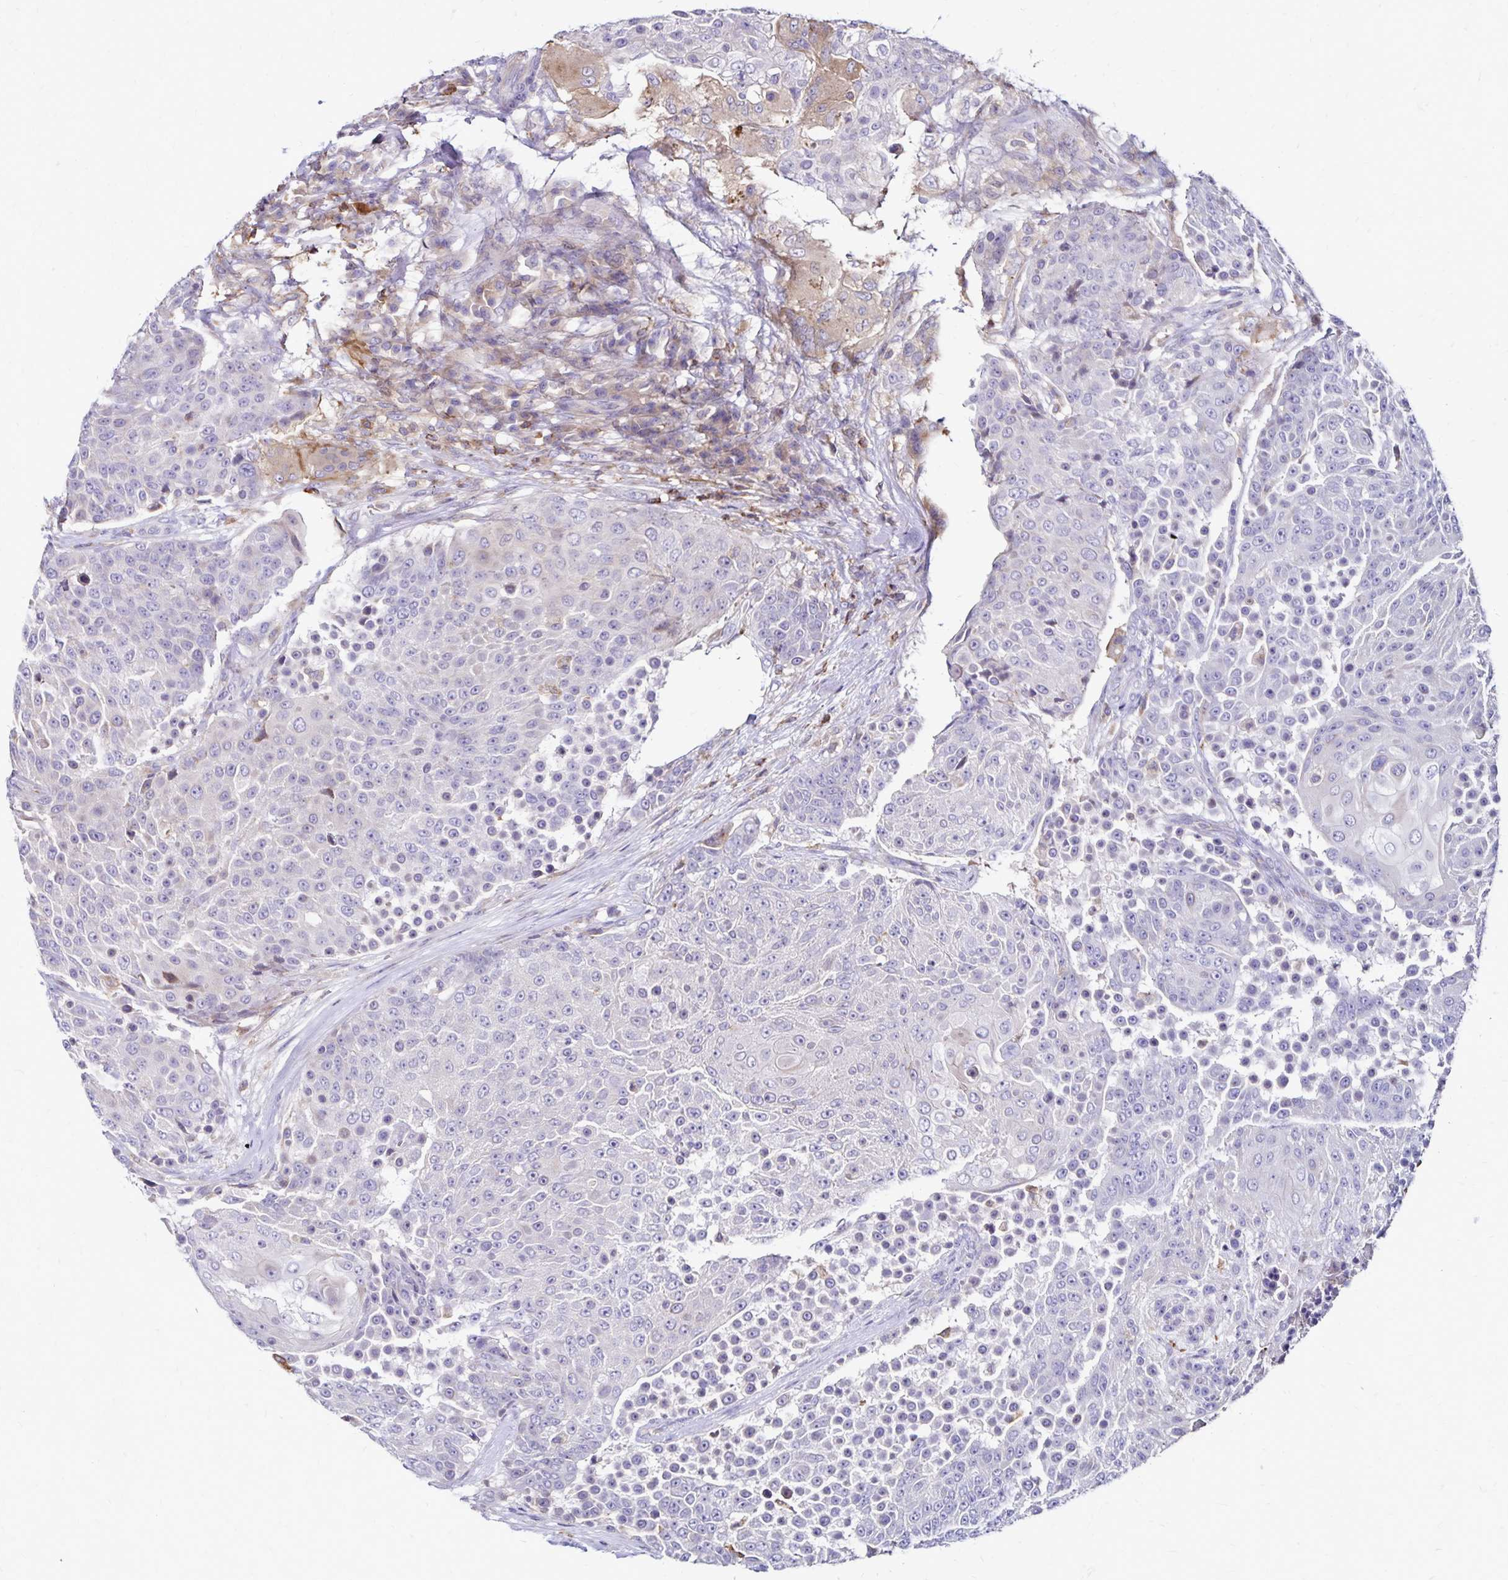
{"staining": {"intensity": "negative", "quantity": "none", "location": "none"}, "tissue": "urothelial cancer", "cell_type": "Tumor cells", "image_type": "cancer", "snomed": [{"axis": "morphology", "description": "Urothelial carcinoma, High grade"}, {"axis": "topography", "description": "Urinary bladder"}], "caption": "A high-resolution image shows immunohistochemistry (IHC) staining of urothelial cancer, which displays no significant positivity in tumor cells. Brightfield microscopy of immunohistochemistry stained with DAB (brown) and hematoxylin (blue), captured at high magnification.", "gene": "NAGPA", "patient": {"sex": "female", "age": 63}}